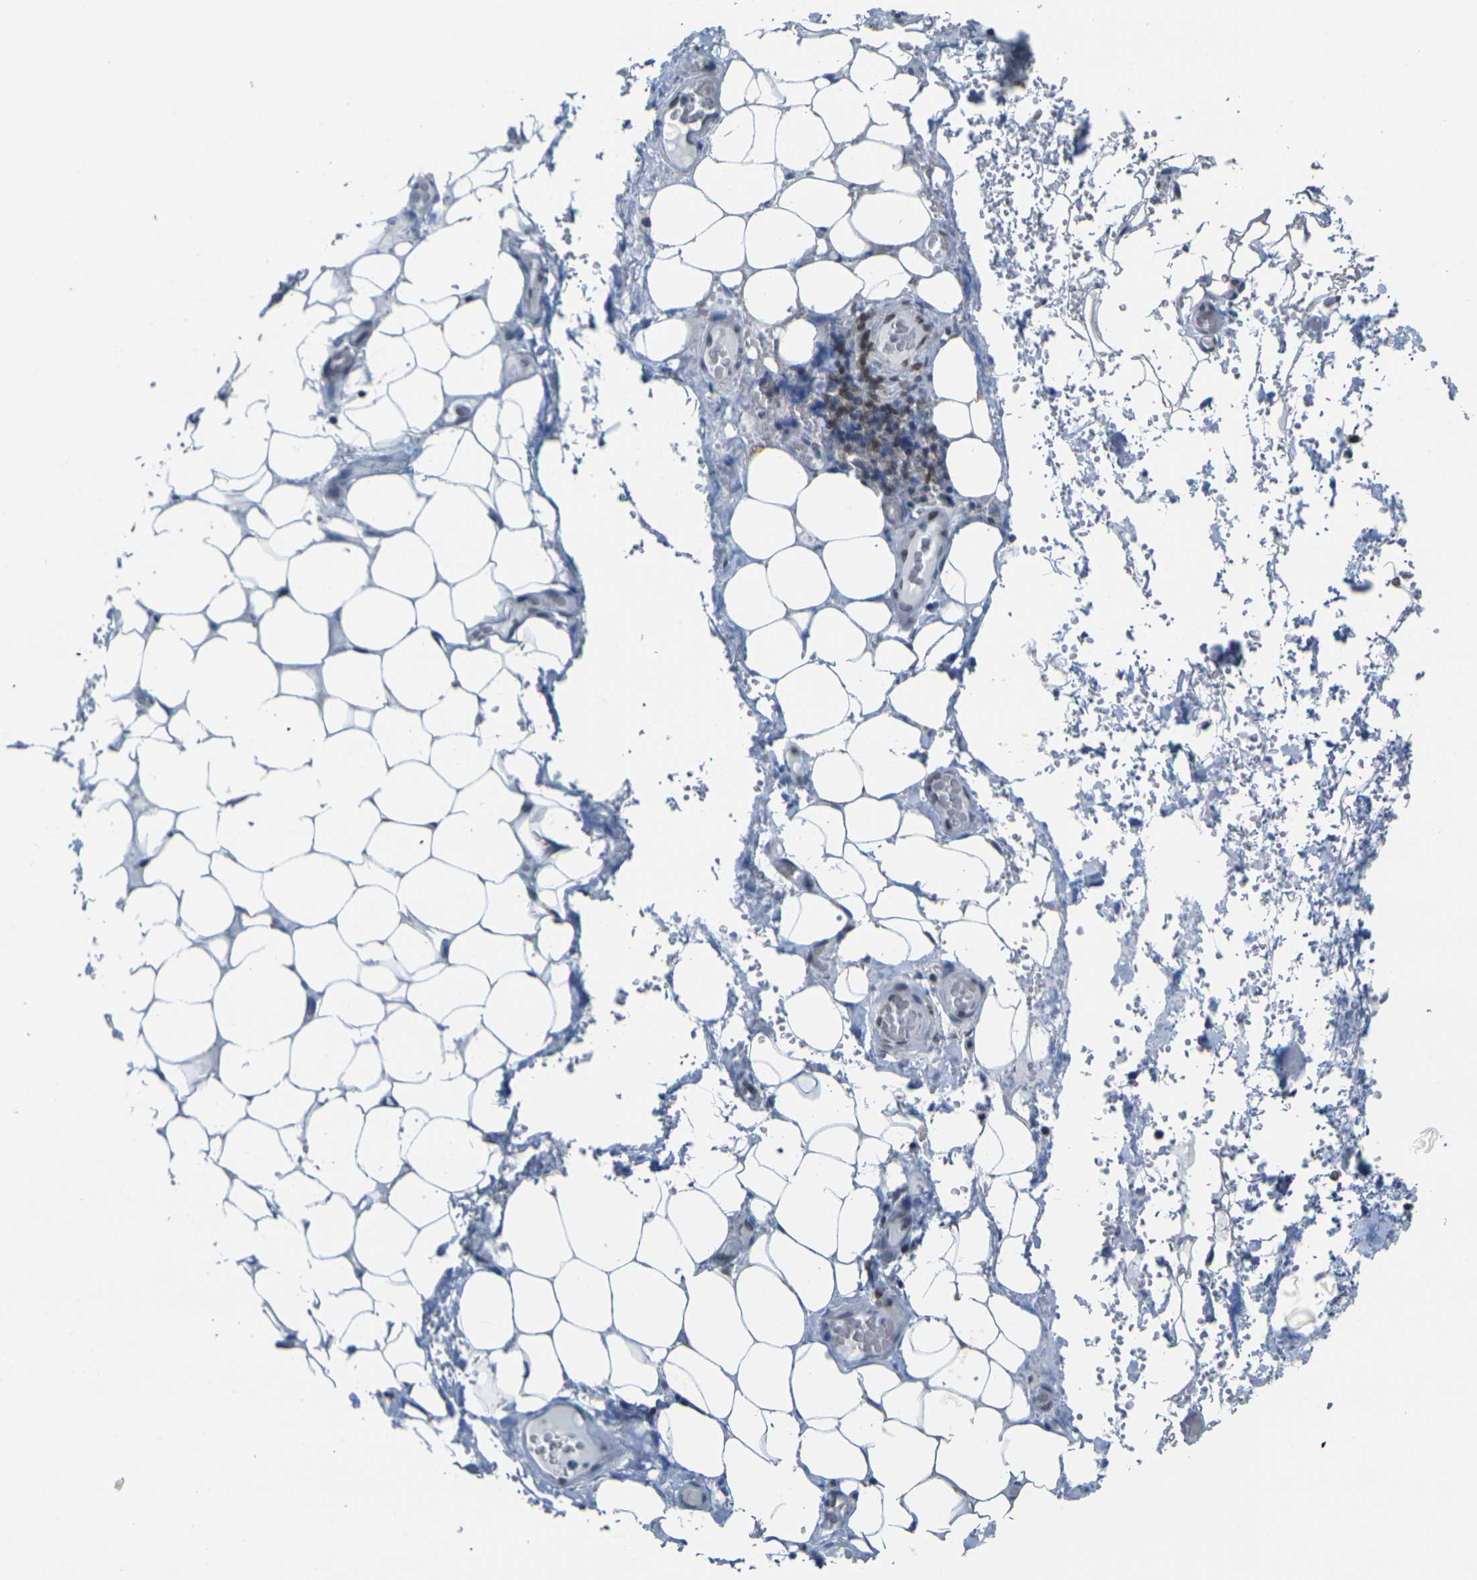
{"staining": {"intensity": "weak", "quantity": "25%-75%", "location": "cytoplasmic/membranous,nuclear"}, "tissue": "adipose tissue", "cell_type": "Adipocytes", "image_type": "normal", "snomed": [{"axis": "morphology", "description": "Normal tissue, NOS"}, {"axis": "morphology", "description": "Adenocarcinoma, NOS"}, {"axis": "topography", "description": "Esophagus"}], "caption": "Immunohistochemistry of benign human adipose tissue reveals low levels of weak cytoplasmic/membranous,nuclear staining in about 25%-75% of adipocytes.", "gene": "BRDT", "patient": {"sex": "male", "age": 62}}